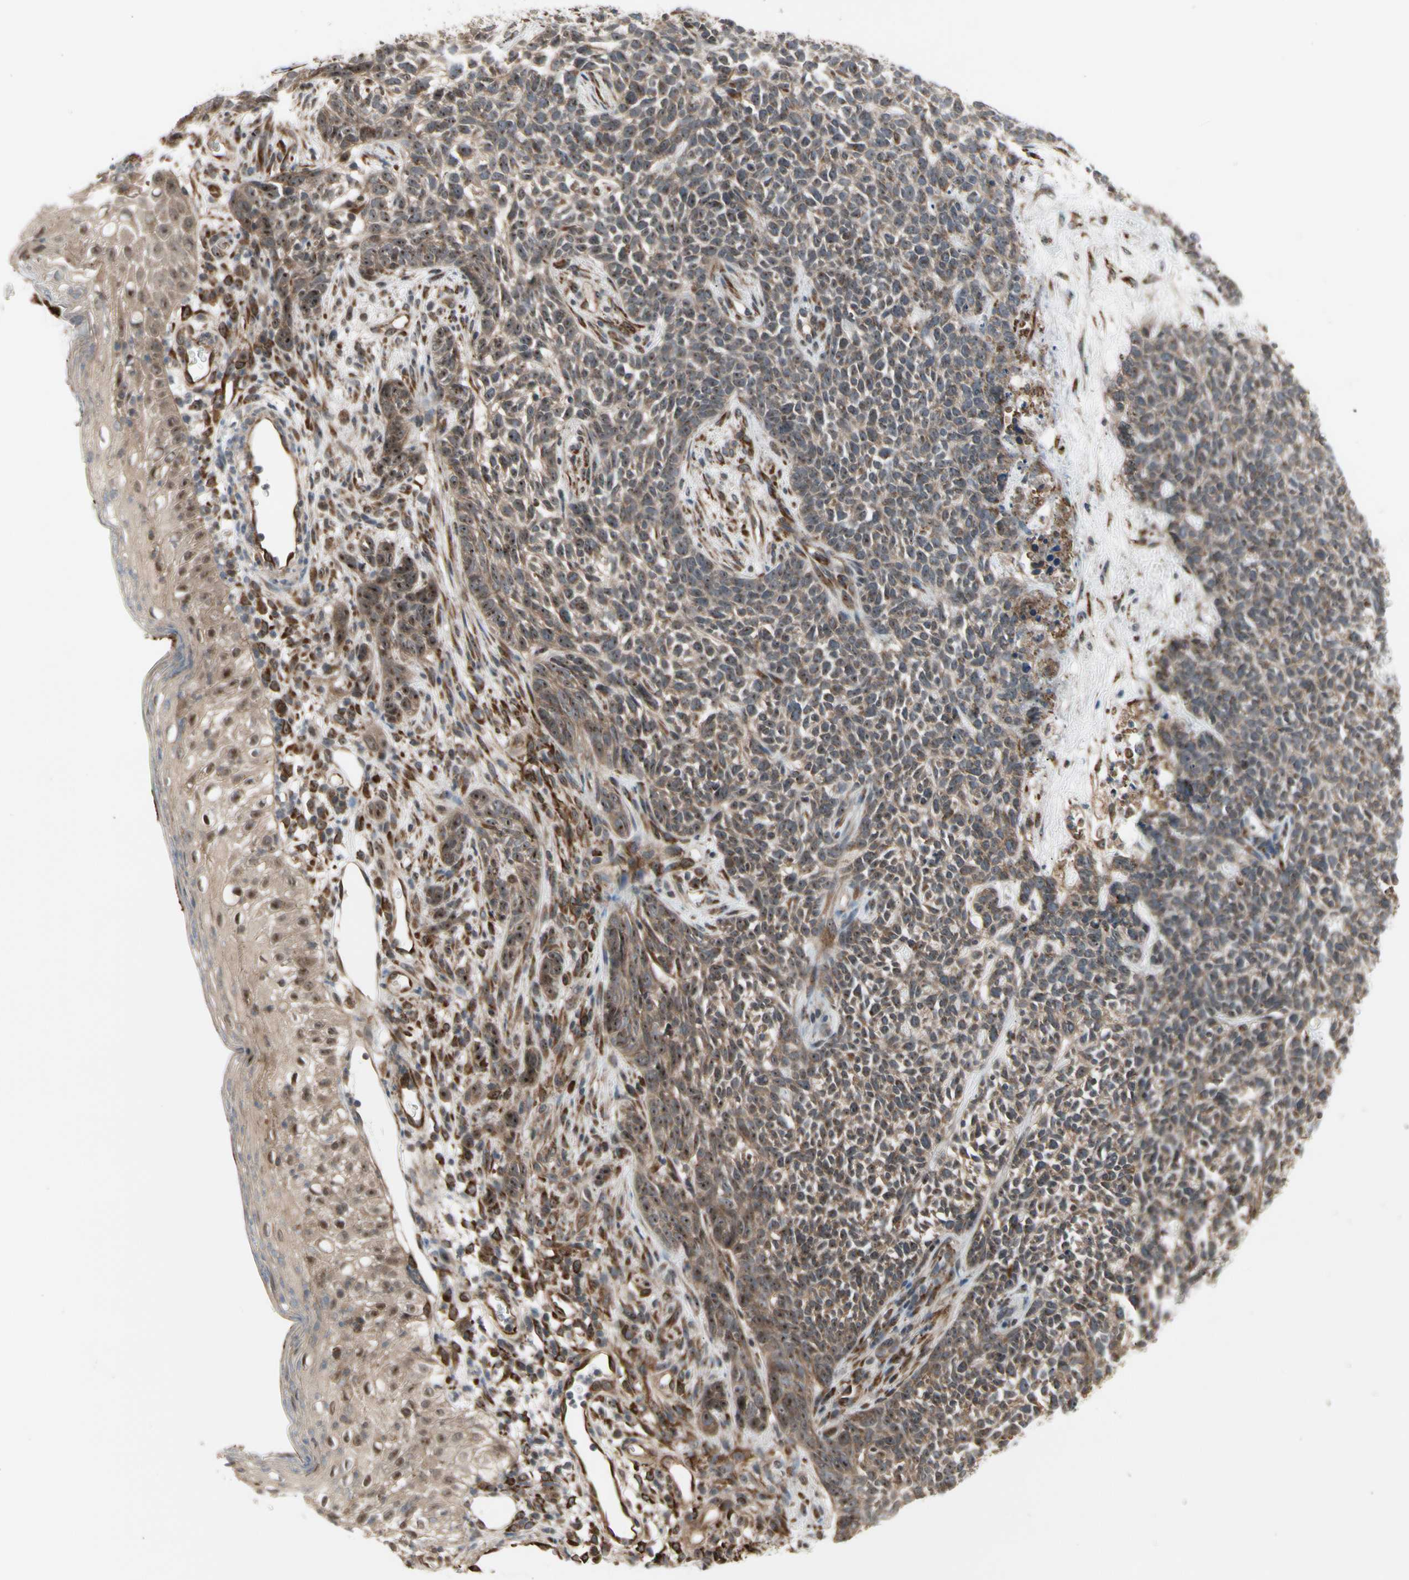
{"staining": {"intensity": "moderate", "quantity": ">75%", "location": "cytoplasmic/membranous,nuclear"}, "tissue": "skin cancer", "cell_type": "Tumor cells", "image_type": "cancer", "snomed": [{"axis": "morphology", "description": "Basal cell carcinoma"}, {"axis": "topography", "description": "Skin"}], "caption": "DAB immunohistochemical staining of skin cancer exhibits moderate cytoplasmic/membranous and nuclear protein expression in about >75% of tumor cells.", "gene": "SLC39A9", "patient": {"sex": "female", "age": 84}}